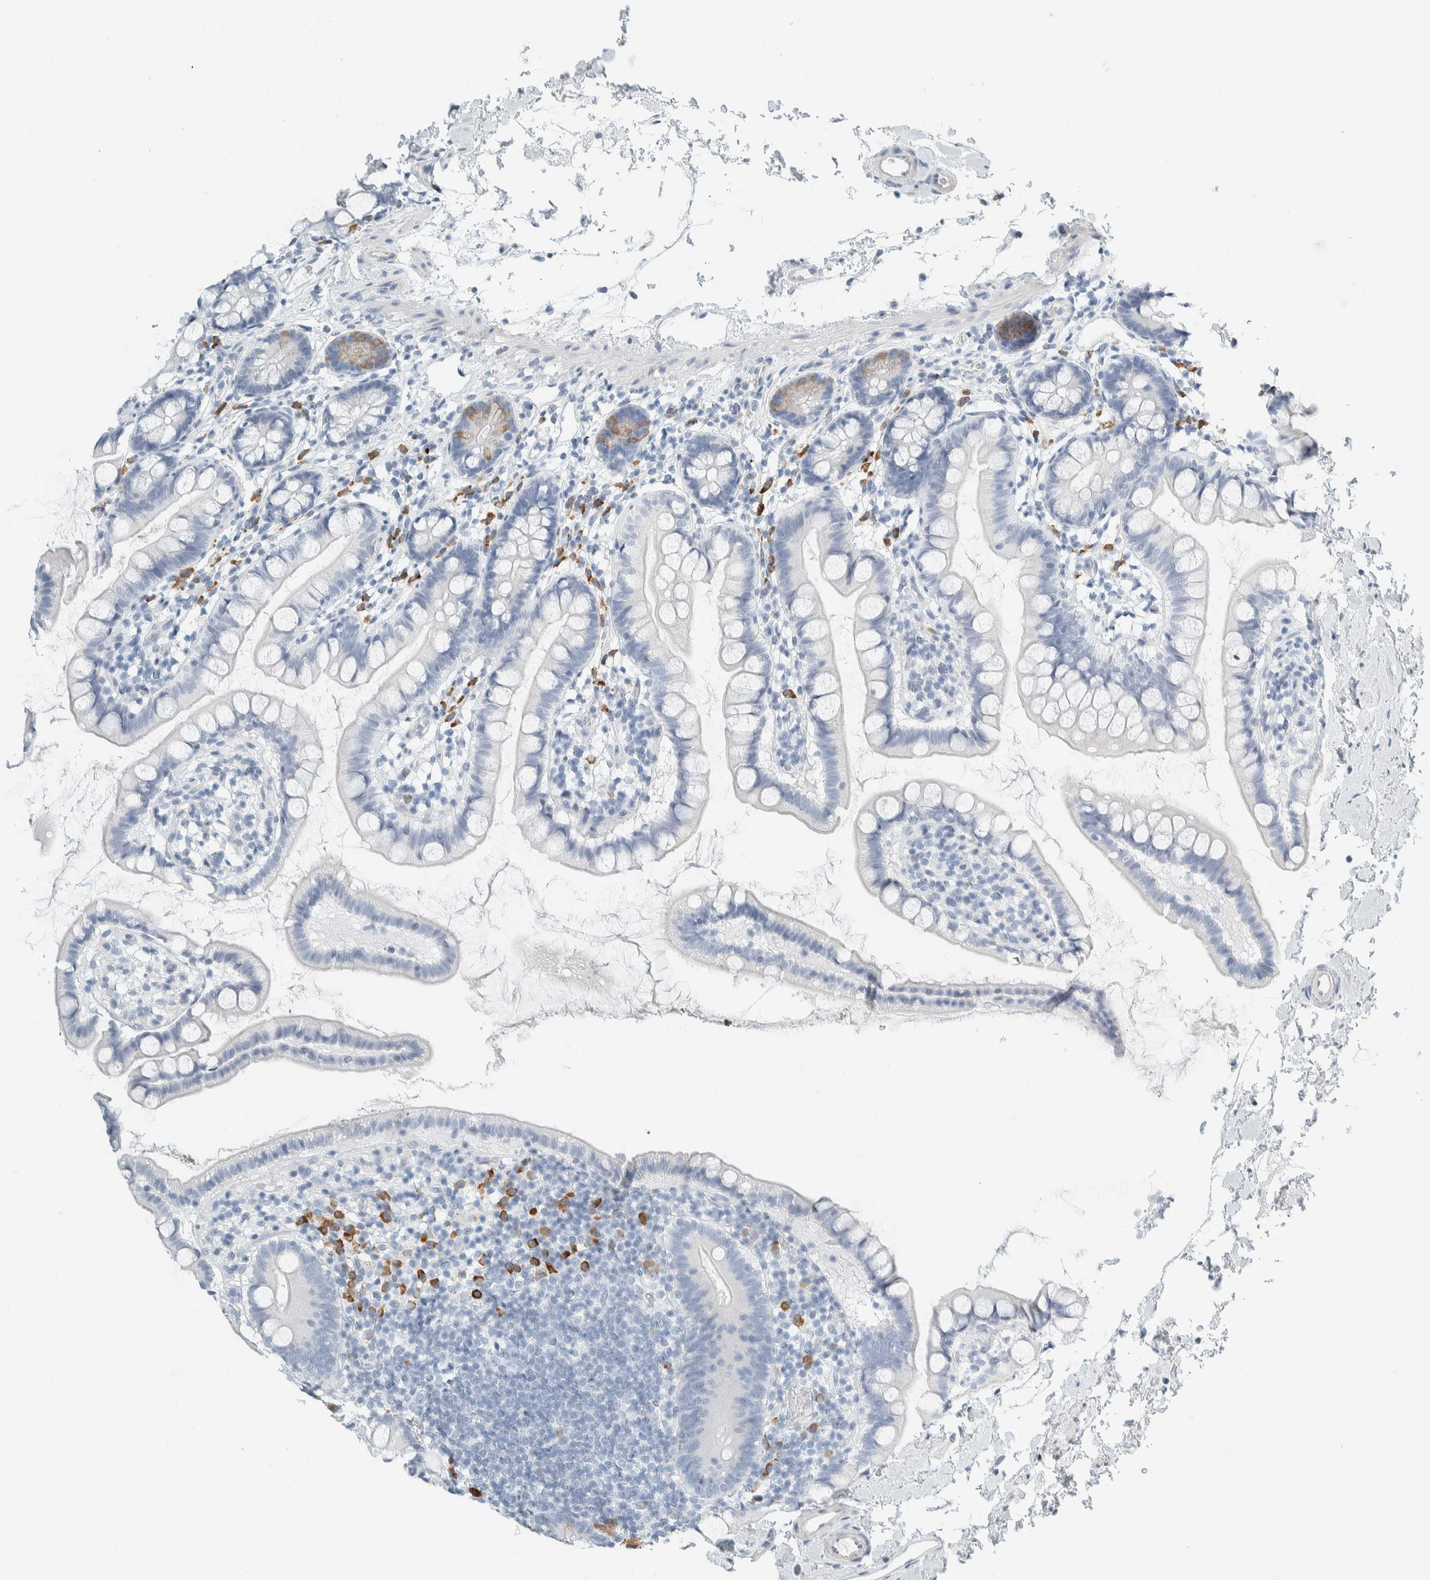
{"staining": {"intensity": "moderate", "quantity": "<25%", "location": "cytoplasmic/membranous"}, "tissue": "small intestine", "cell_type": "Glandular cells", "image_type": "normal", "snomed": [{"axis": "morphology", "description": "Normal tissue, NOS"}, {"axis": "topography", "description": "Small intestine"}], "caption": "The image exhibits staining of normal small intestine, revealing moderate cytoplasmic/membranous protein expression (brown color) within glandular cells.", "gene": "ARHGAP27", "patient": {"sex": "female", "age": 84}}